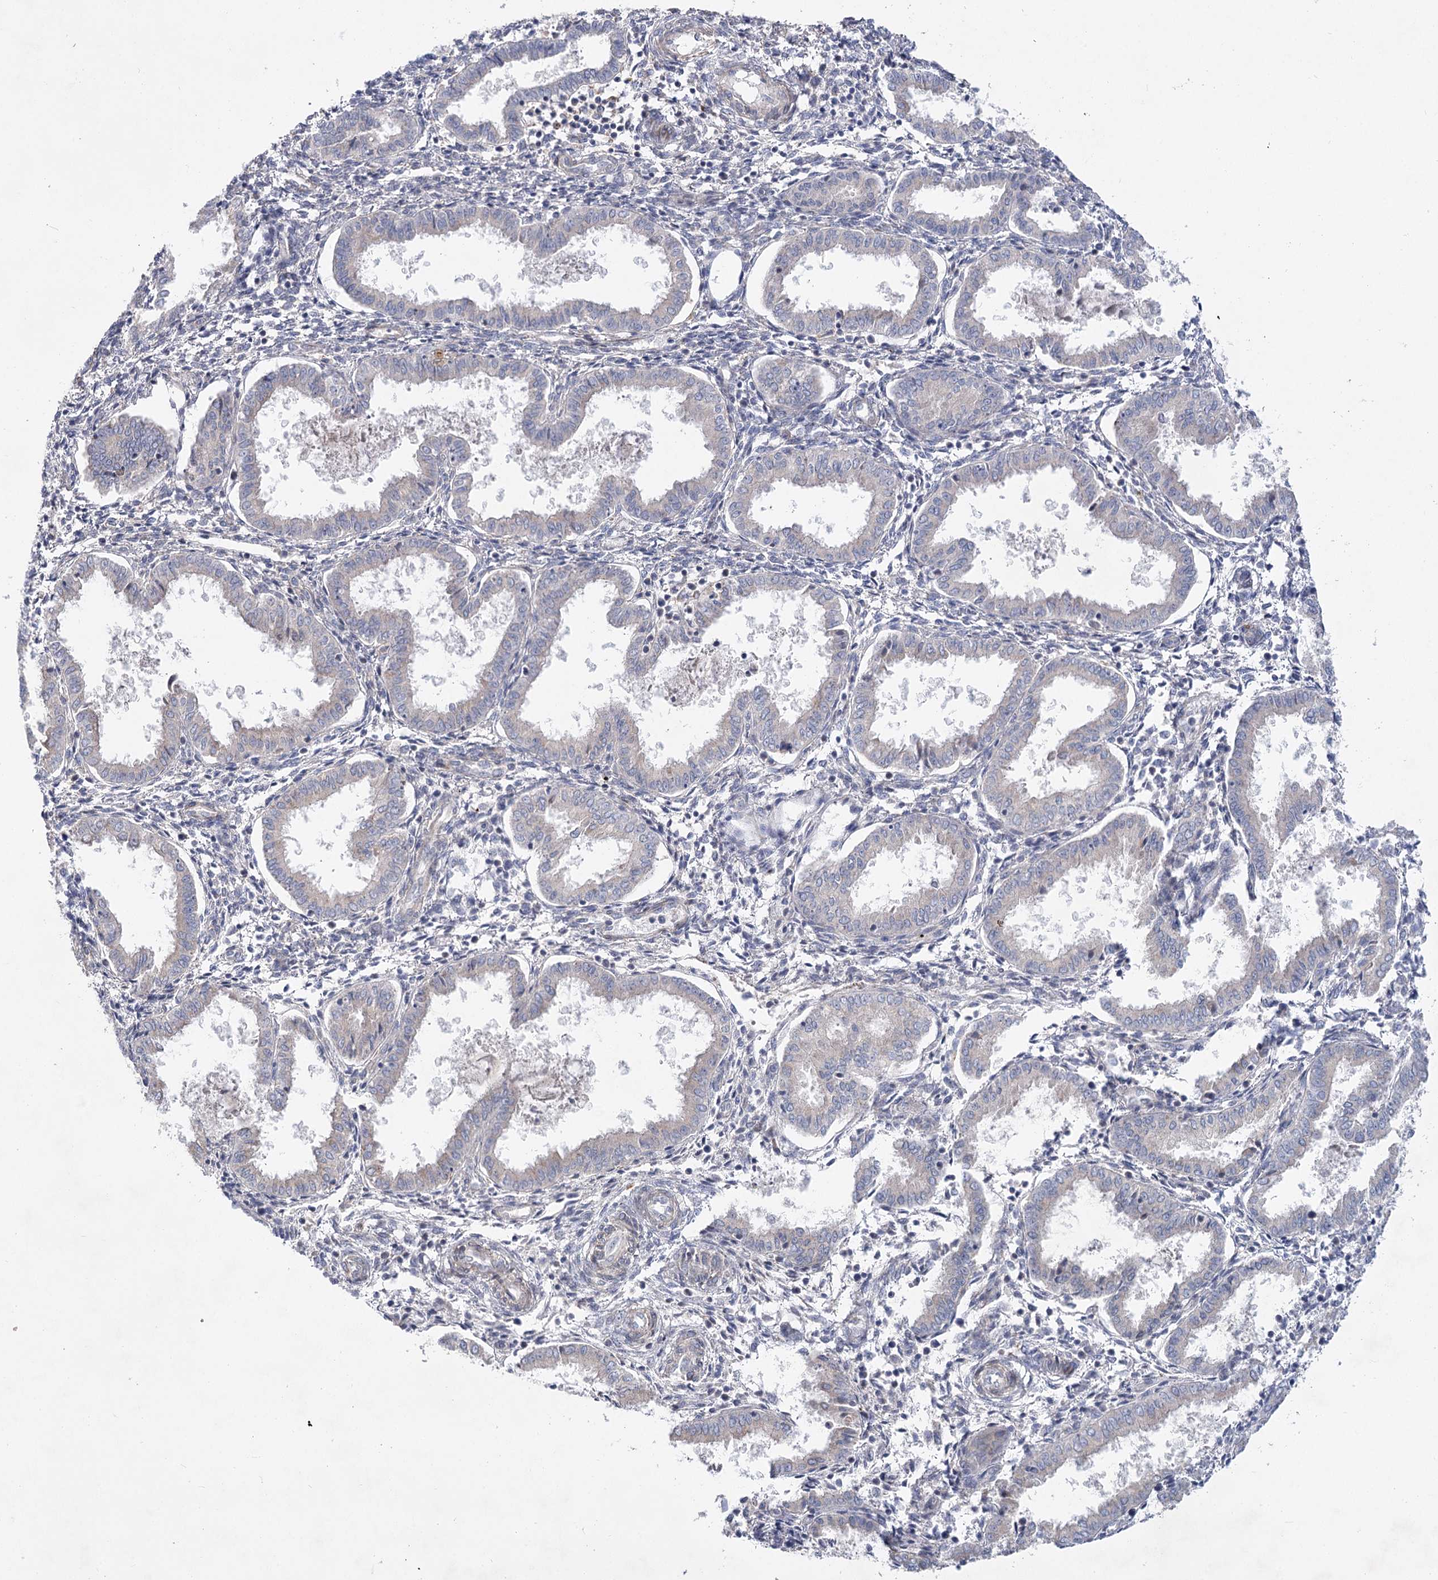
{"staining": {"intensity": "negative", "quantity": "none", "location": "none"}, "tissue": "endometrium", "cell_type": "Cells in endometrial stroma", "image_type": "normal", "snomed": [{"axis": "morphology", "description": "Normal tissue, NOS"}, {"axis": "topography", "description": "Endometrium"}], "caption": "Immunohistochemistry histopathology image of unremarkable human endometrium stained for a protein (brown), which exhibits no staining in cells in endometrial stroma.", "gene": "SH3BP5L", "patient": {"sex": "female", "age": 33}}